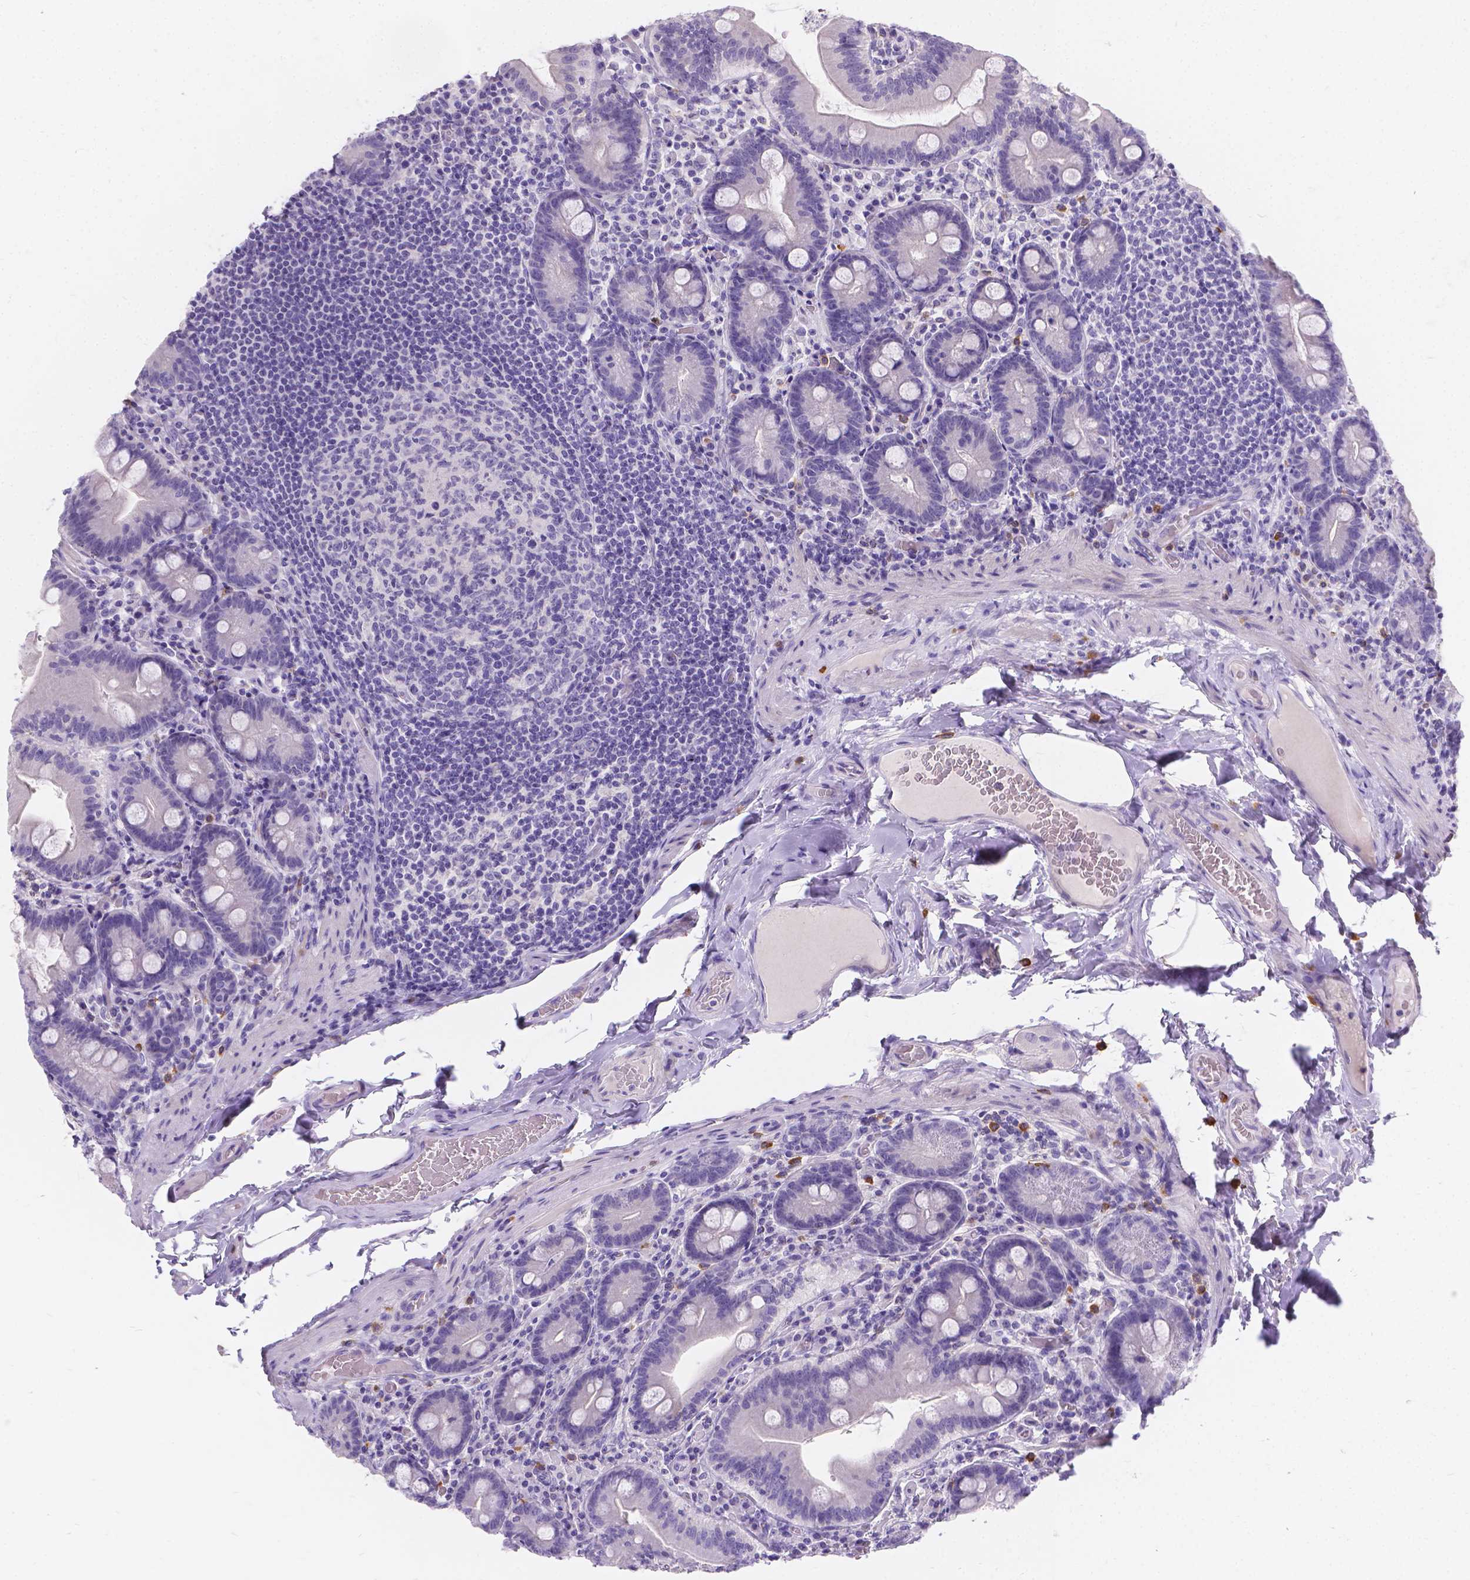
{"staining": {"intensity": "negative", "quantity": "none", "location": "none"}, "tissue": "small intestine", "cell_type": "Glandular cells", "image_type": "normal", "snomed": [{"axis": "morphology", "description": "Normal tissue, NOS"}, {"axis": "topography", "description": "Small intestine"}], "caption": "A histopathology image of human small intestine is negative for staining in glandular cells. (DAB (3,3'-diaminobenzidine) IHC visualized using brightfield microscopy, high magnification).", "gene": "GNRHR", "patient": {"sex": "male", "age": 37}}